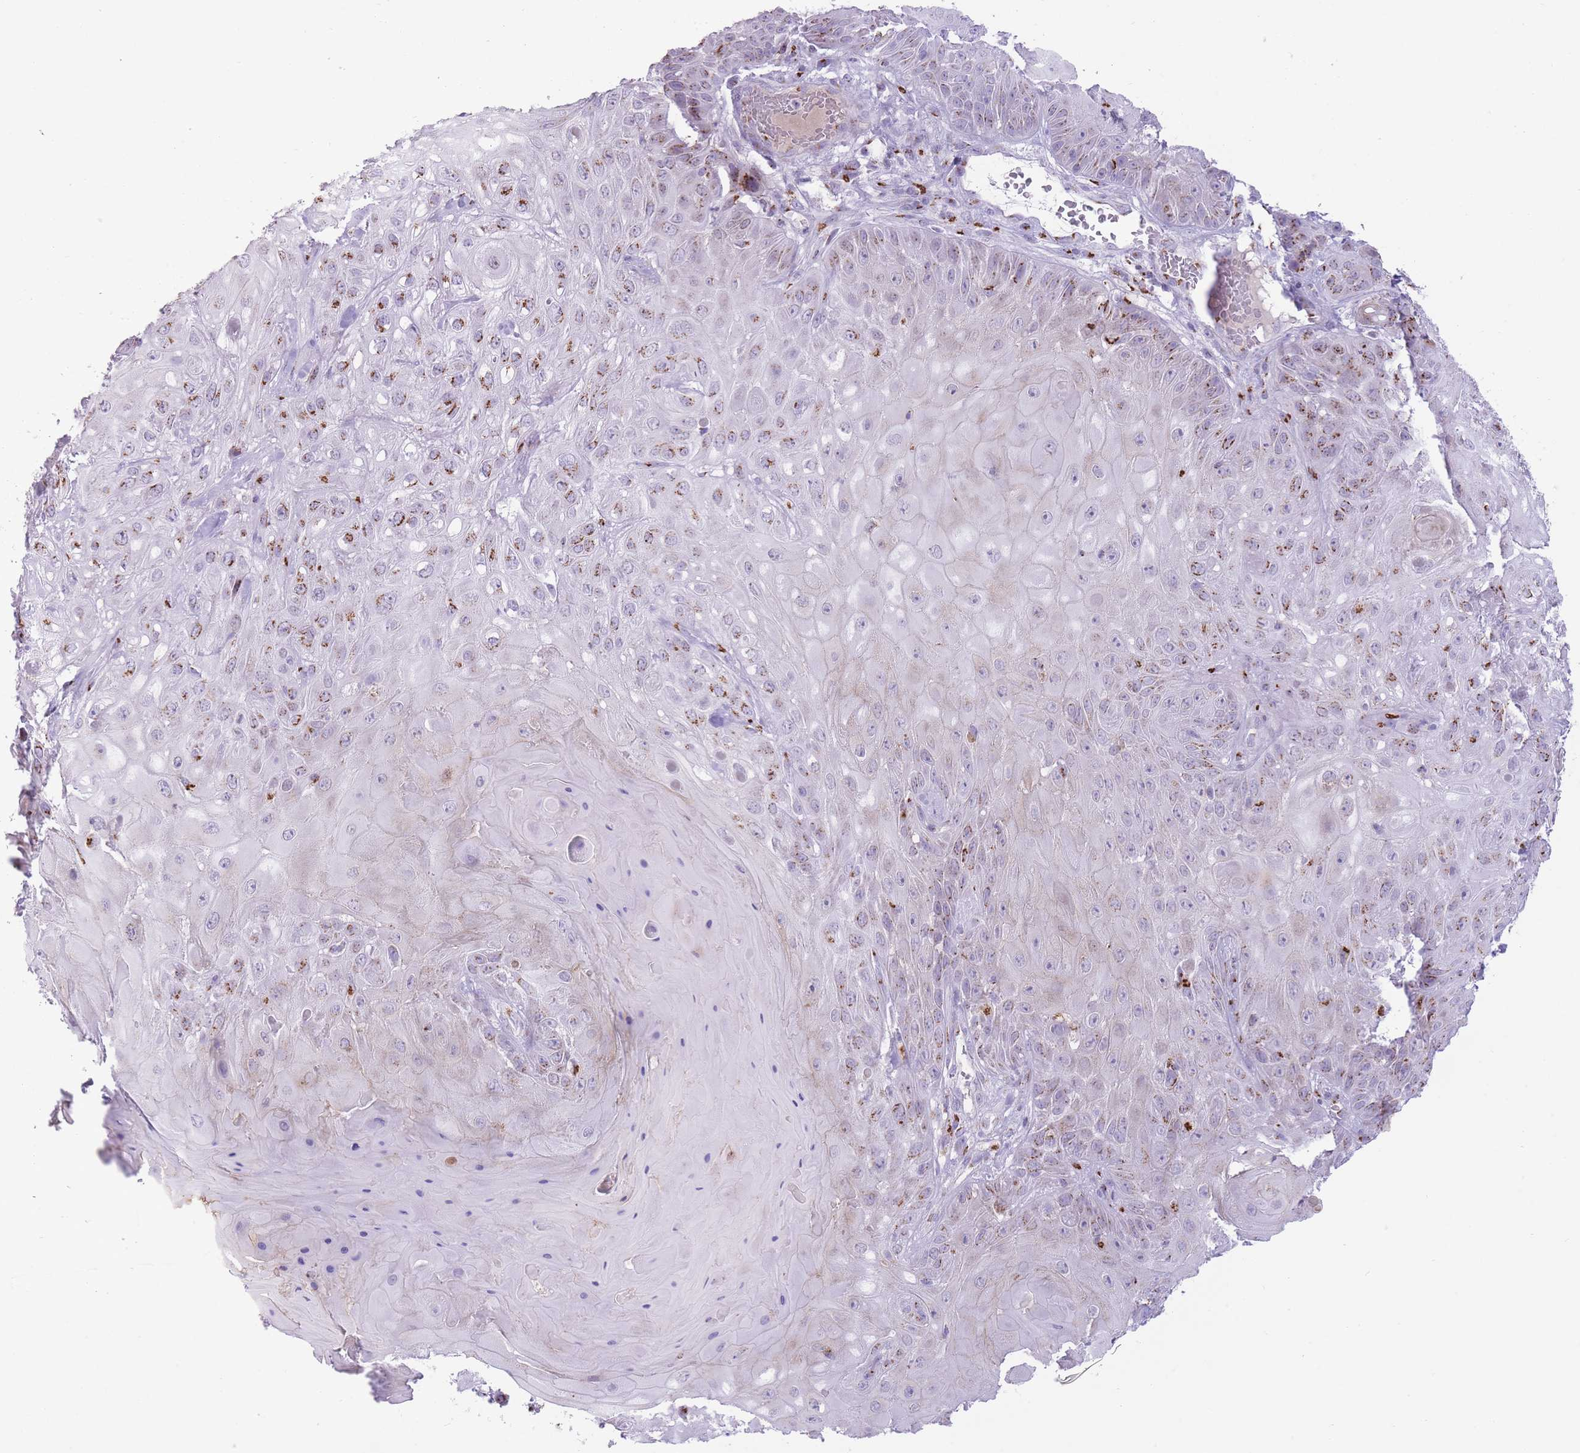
{"staining": {"intensity": "moderate", "quantity": "25%-75%", "location": "cytoplasmic/membranous"}, "tissue": "skin cancer", "cell_type": "Tumor cells", "image_type": "cancer", "snomed": [{"axis": "morphology", "description": "Normal tissue, NOS"}, {"axis": "morphology", "description": "Squamous cell carcinoma, NOS"}, {"axis": "topography", "description": "Skin"}, {"axis": "topography", "description": "Cartilage tissue"}], "caption": "There is medium levels of moderate cytoplasmic/membranous expression in tumor cells of skin cancer, as demonstrated by immunohistochemical staining (brown color).", "gene": "B4GALT2", "patient": {"sex": "female", "age": 79}}